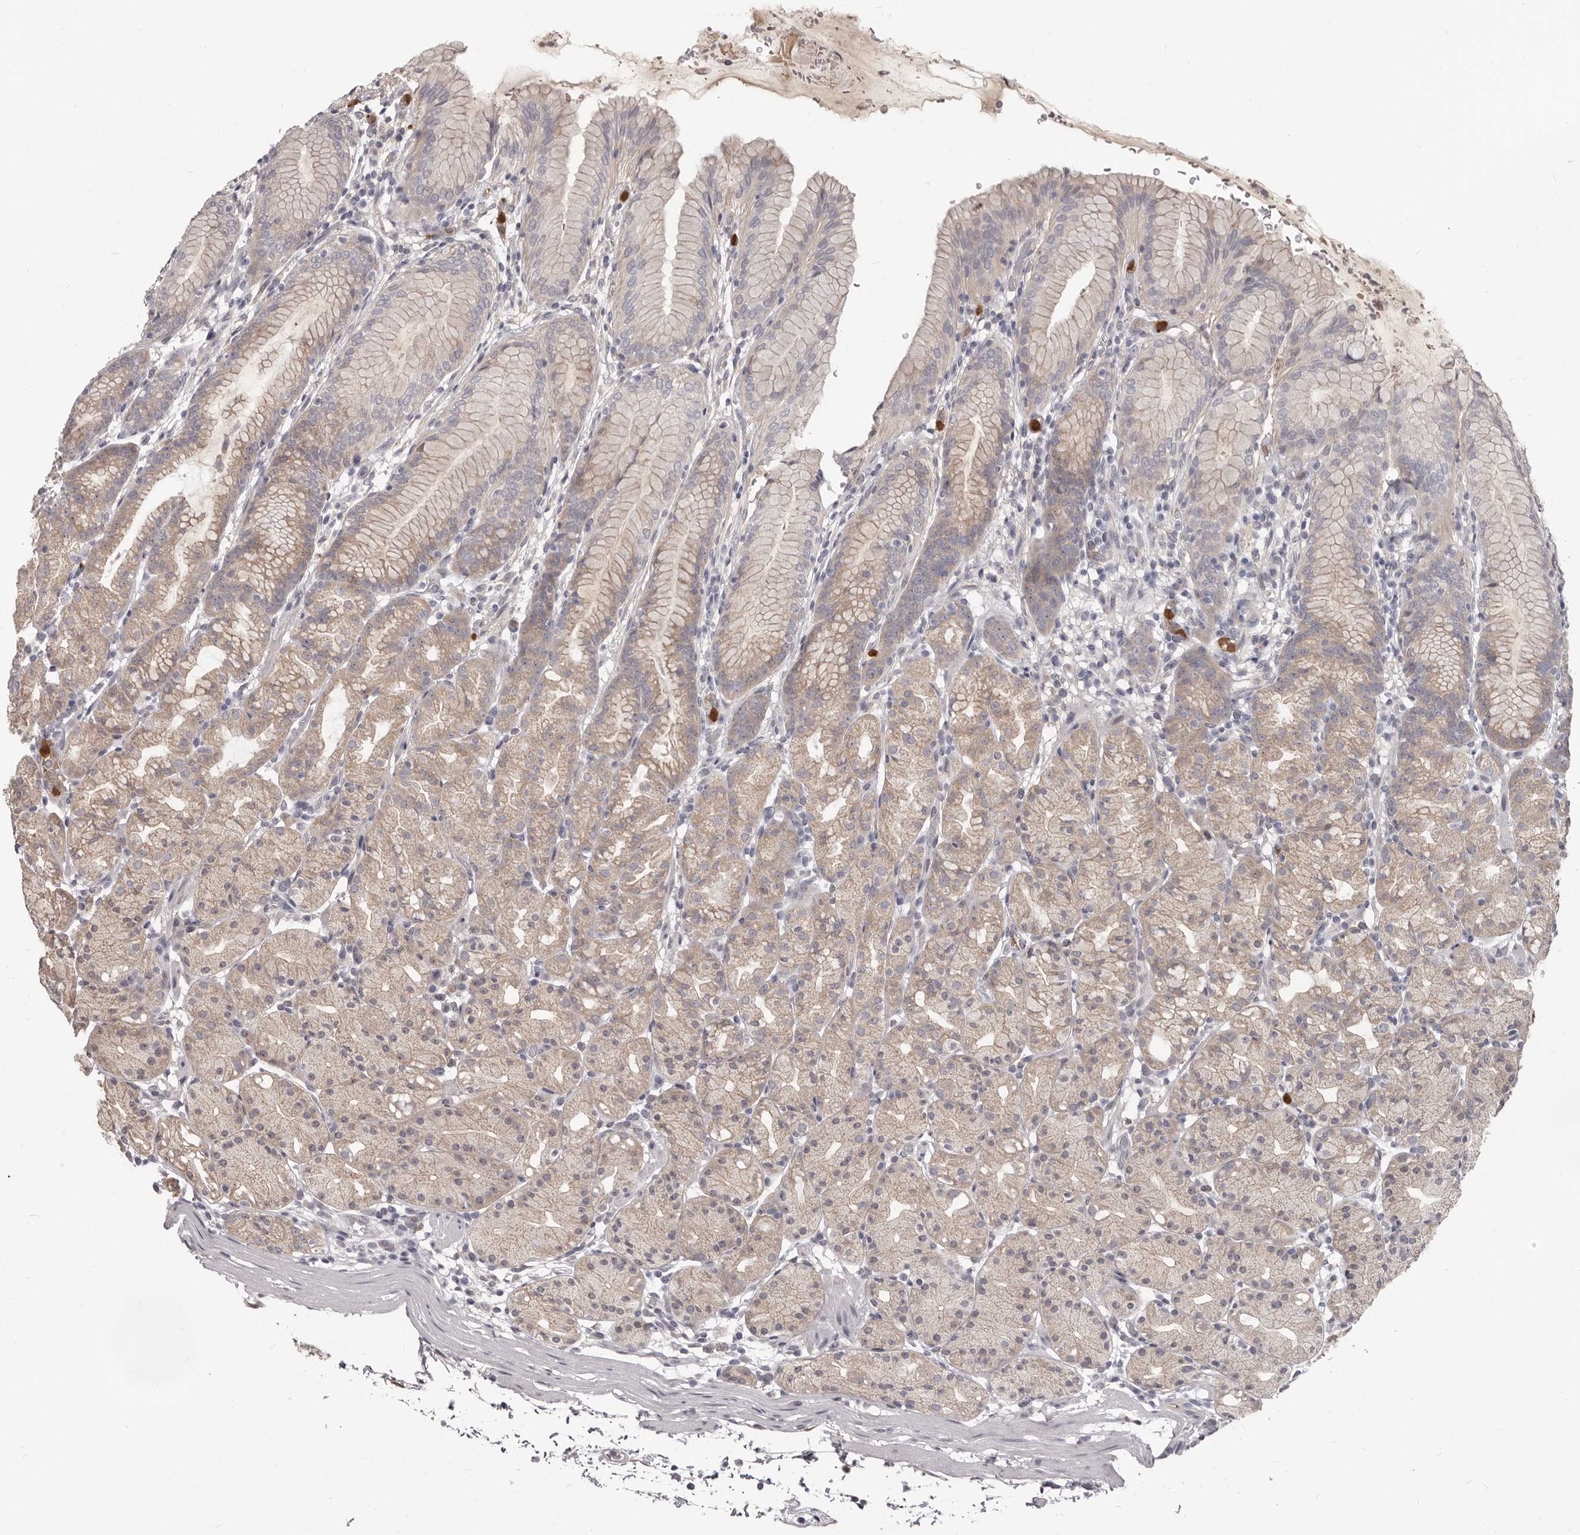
{"staining": {"intensity": "weak", "quantity": "25%-75%", "location": "cytoplasmic/membranous"}, "tissue": "stomach", "cell_type": "Glandular cells", "image_type": "normal", "snomed": [{"axis": "morphology", "description": "Normal tissue, NOS"}, {"axis": "topography", "description": "Stomach, upper"}], "caption": "Weak cytoplasmic/membranous positivity for a protein is seen in approximately 25%-75% of glandular cells of normal stomach using IHC.", "gene": "GPR157", "patient": {"sex": "male", "age": 48}}